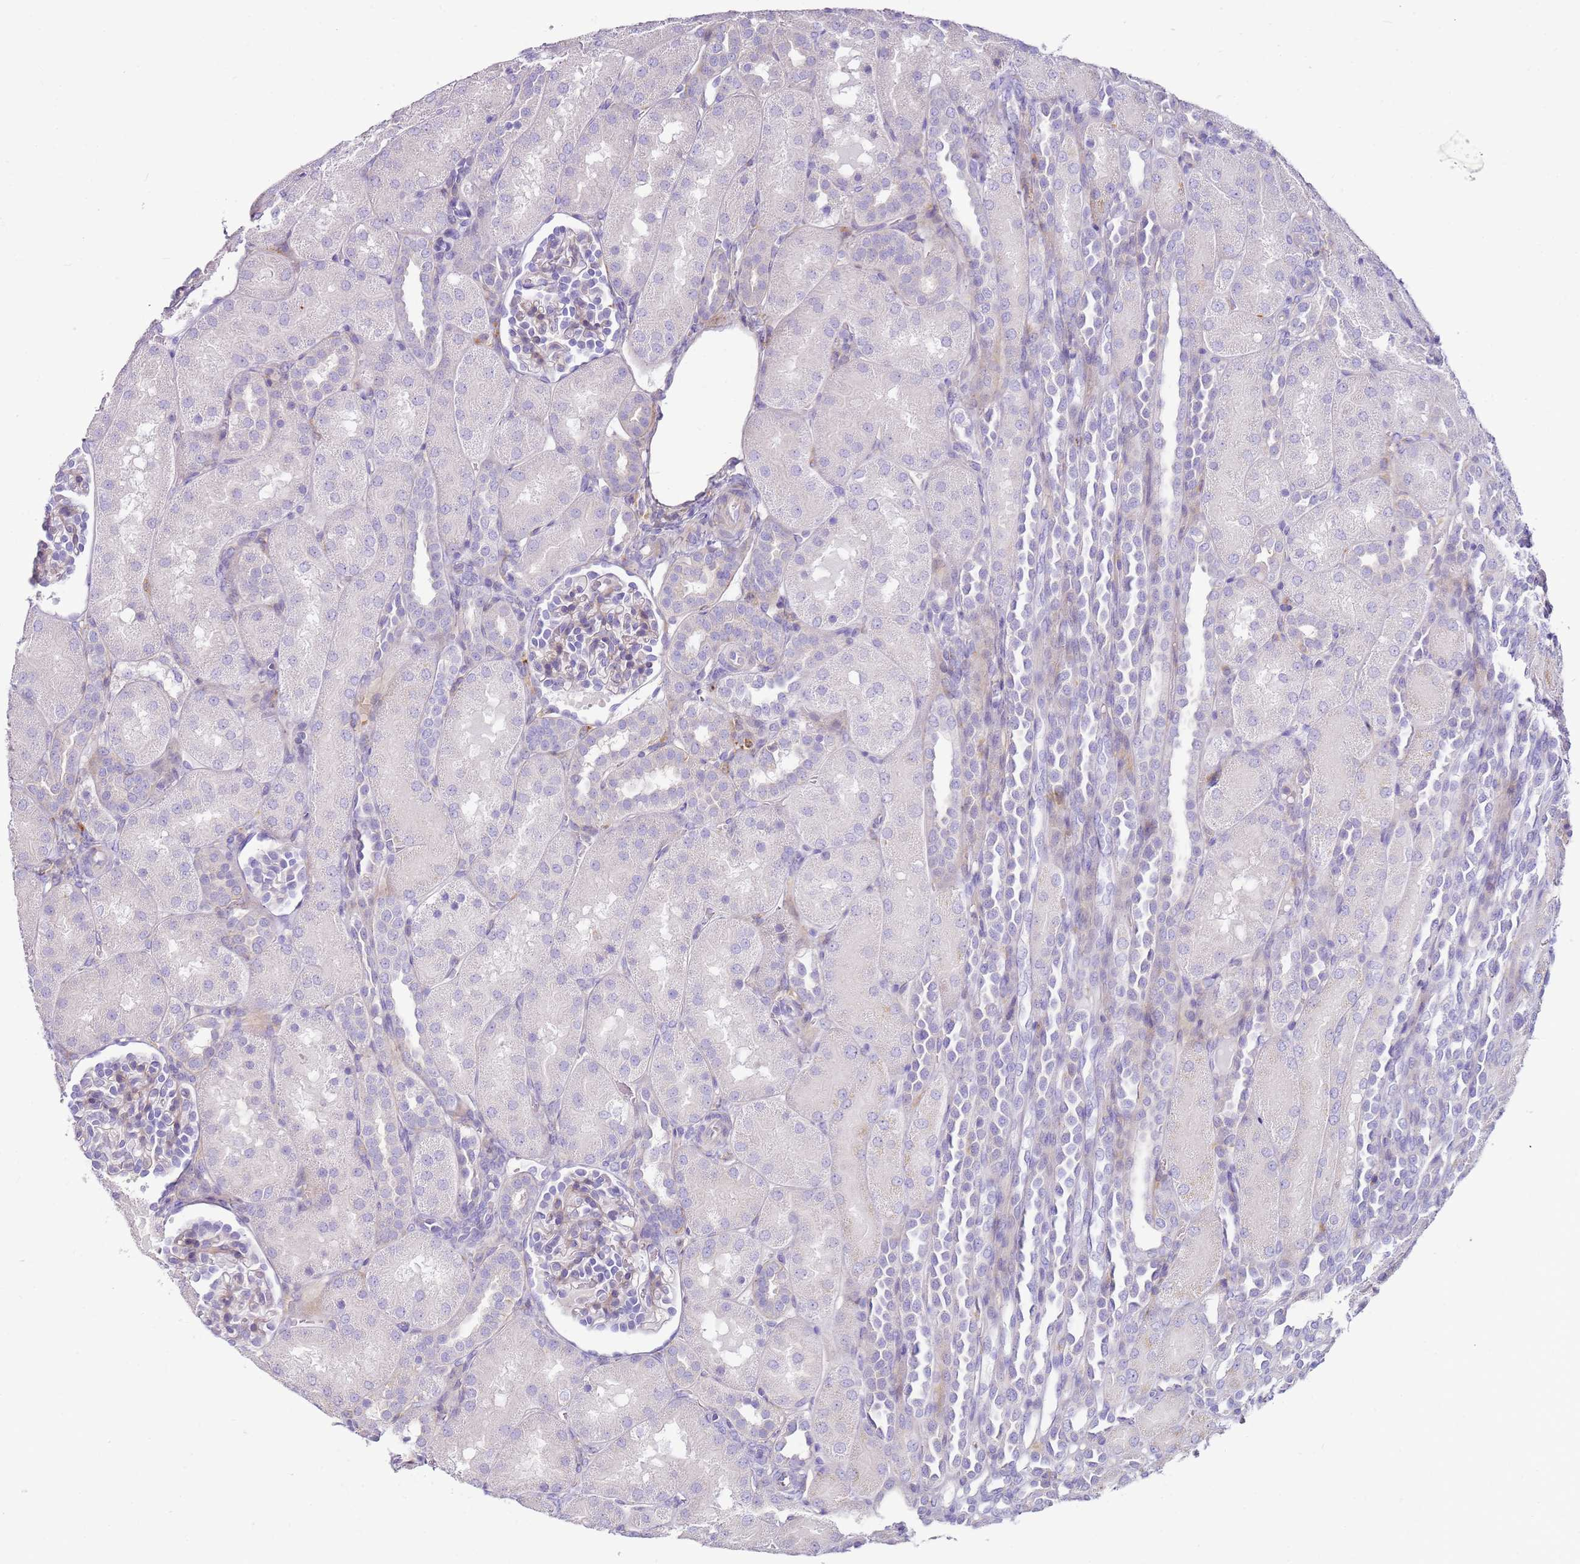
{"staining": {"intensity": "negative", "quantity": "none", "location": "none"}, "tissue": "kidney", "cell_type": "Cells in glomeruli", "image_type": "normal", "snomed": [{"axis": "morphology", "description": "Normal tissue, NOS"}, {"axis": "topography", "description": "Kidney"}], "caption": "A high-resolution histopathology image shows IHC staining of normal kidney, which shows no significant positivity in cells in glomeruli. The staining is performed using DAB (3,3'-diaminobenzidine) brown chromogen with nuclei counter-stained in using hematoxylin.", "gene": "FPR1", "patient": {"sex": "male", "age": 1}}